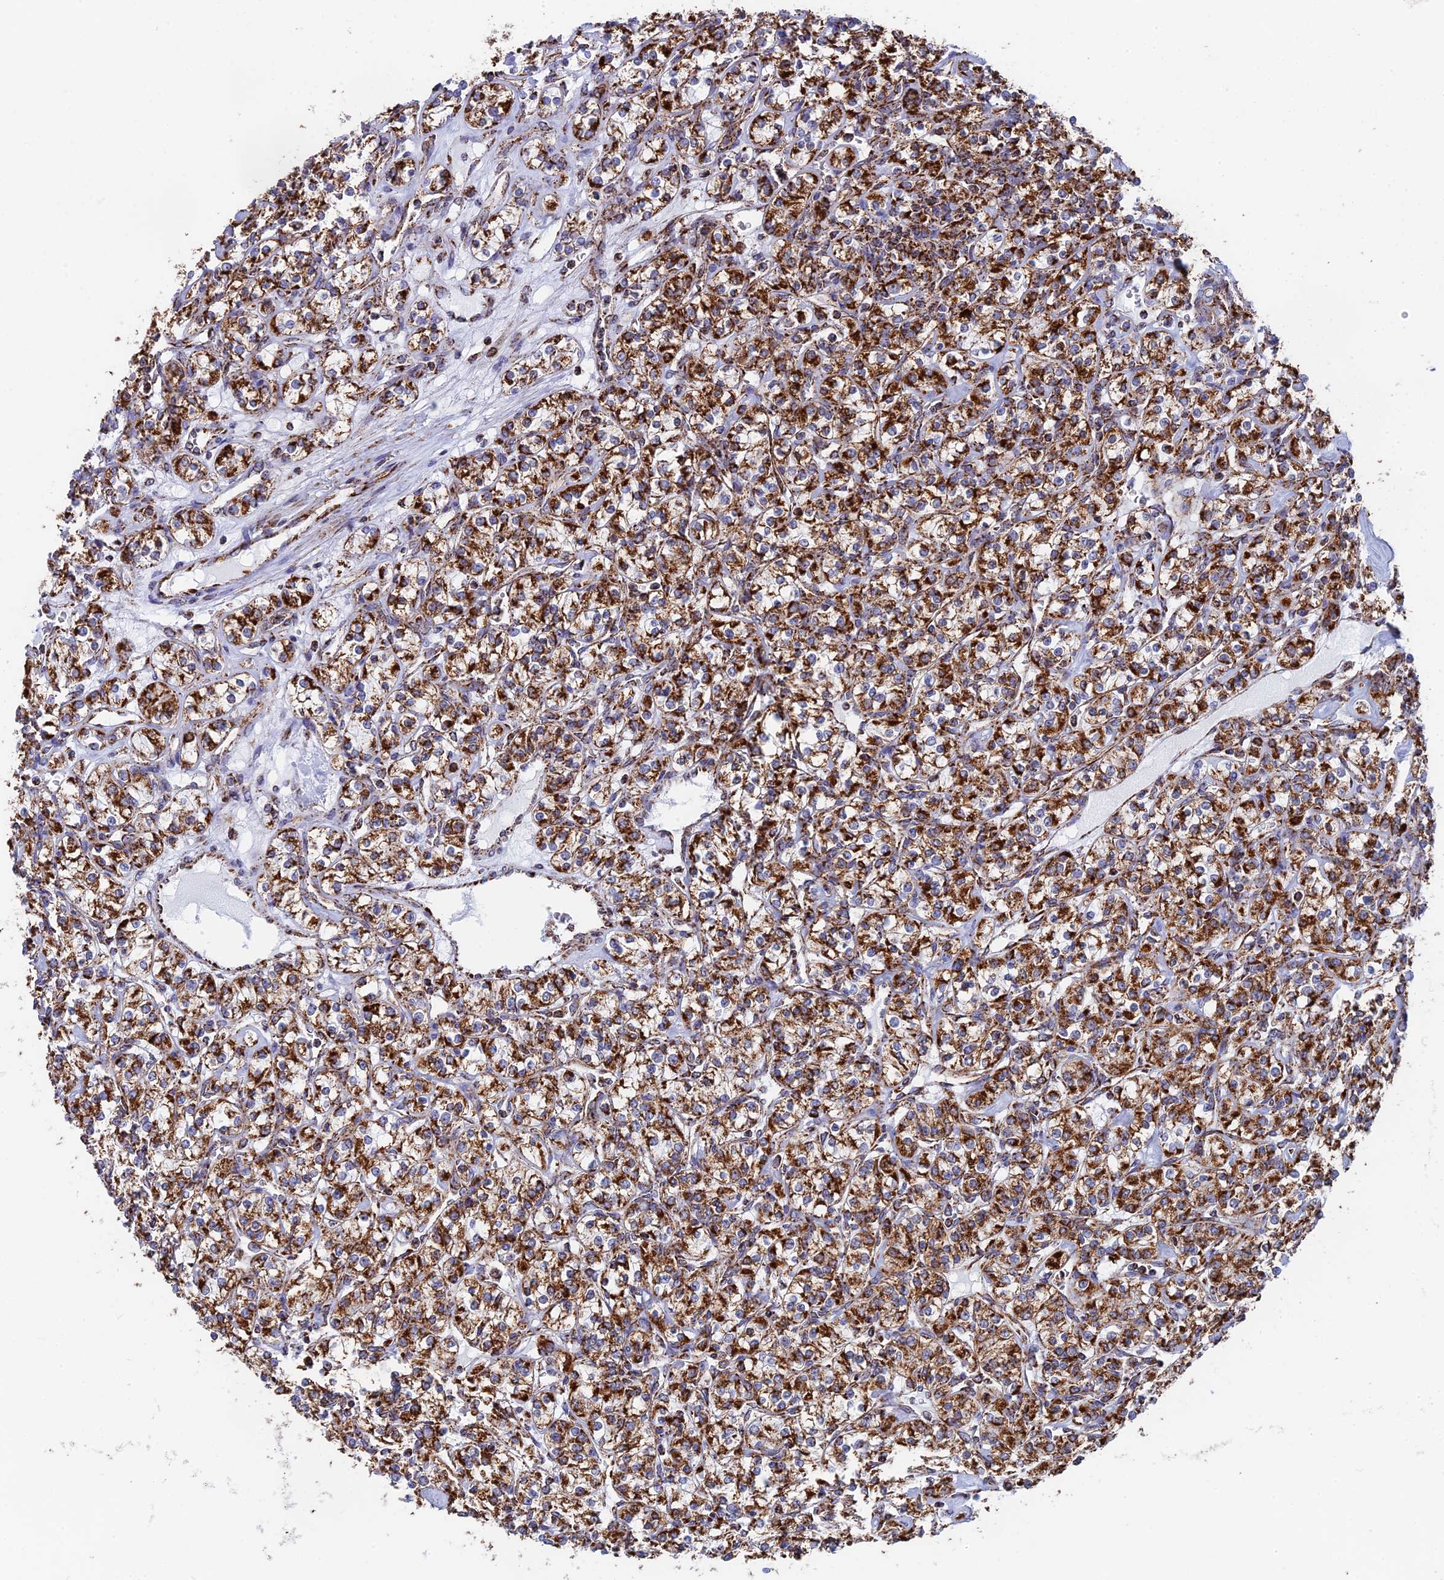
{"staining": {"intensity": "strong", "quantity": ">75%", "location": "cytoplasmic/membranous"}, "tissue": "renal cancer", "cell_type": "Tumor cells", "image_type": "cancer", "snomed": [{"axis": "morphology", "description": "Adenocarcinoma, NOS"}, {"axis": "topography", "description": "Kidney"}], "caption": "There is high levels of strong cytoplasmic/membranous positivity in tumor cells of renal cancer, as demonstrated by immunohistochemical staining (brown color).", "gene": "CDC16", "patient": {"sex": "male", "age": 77}}